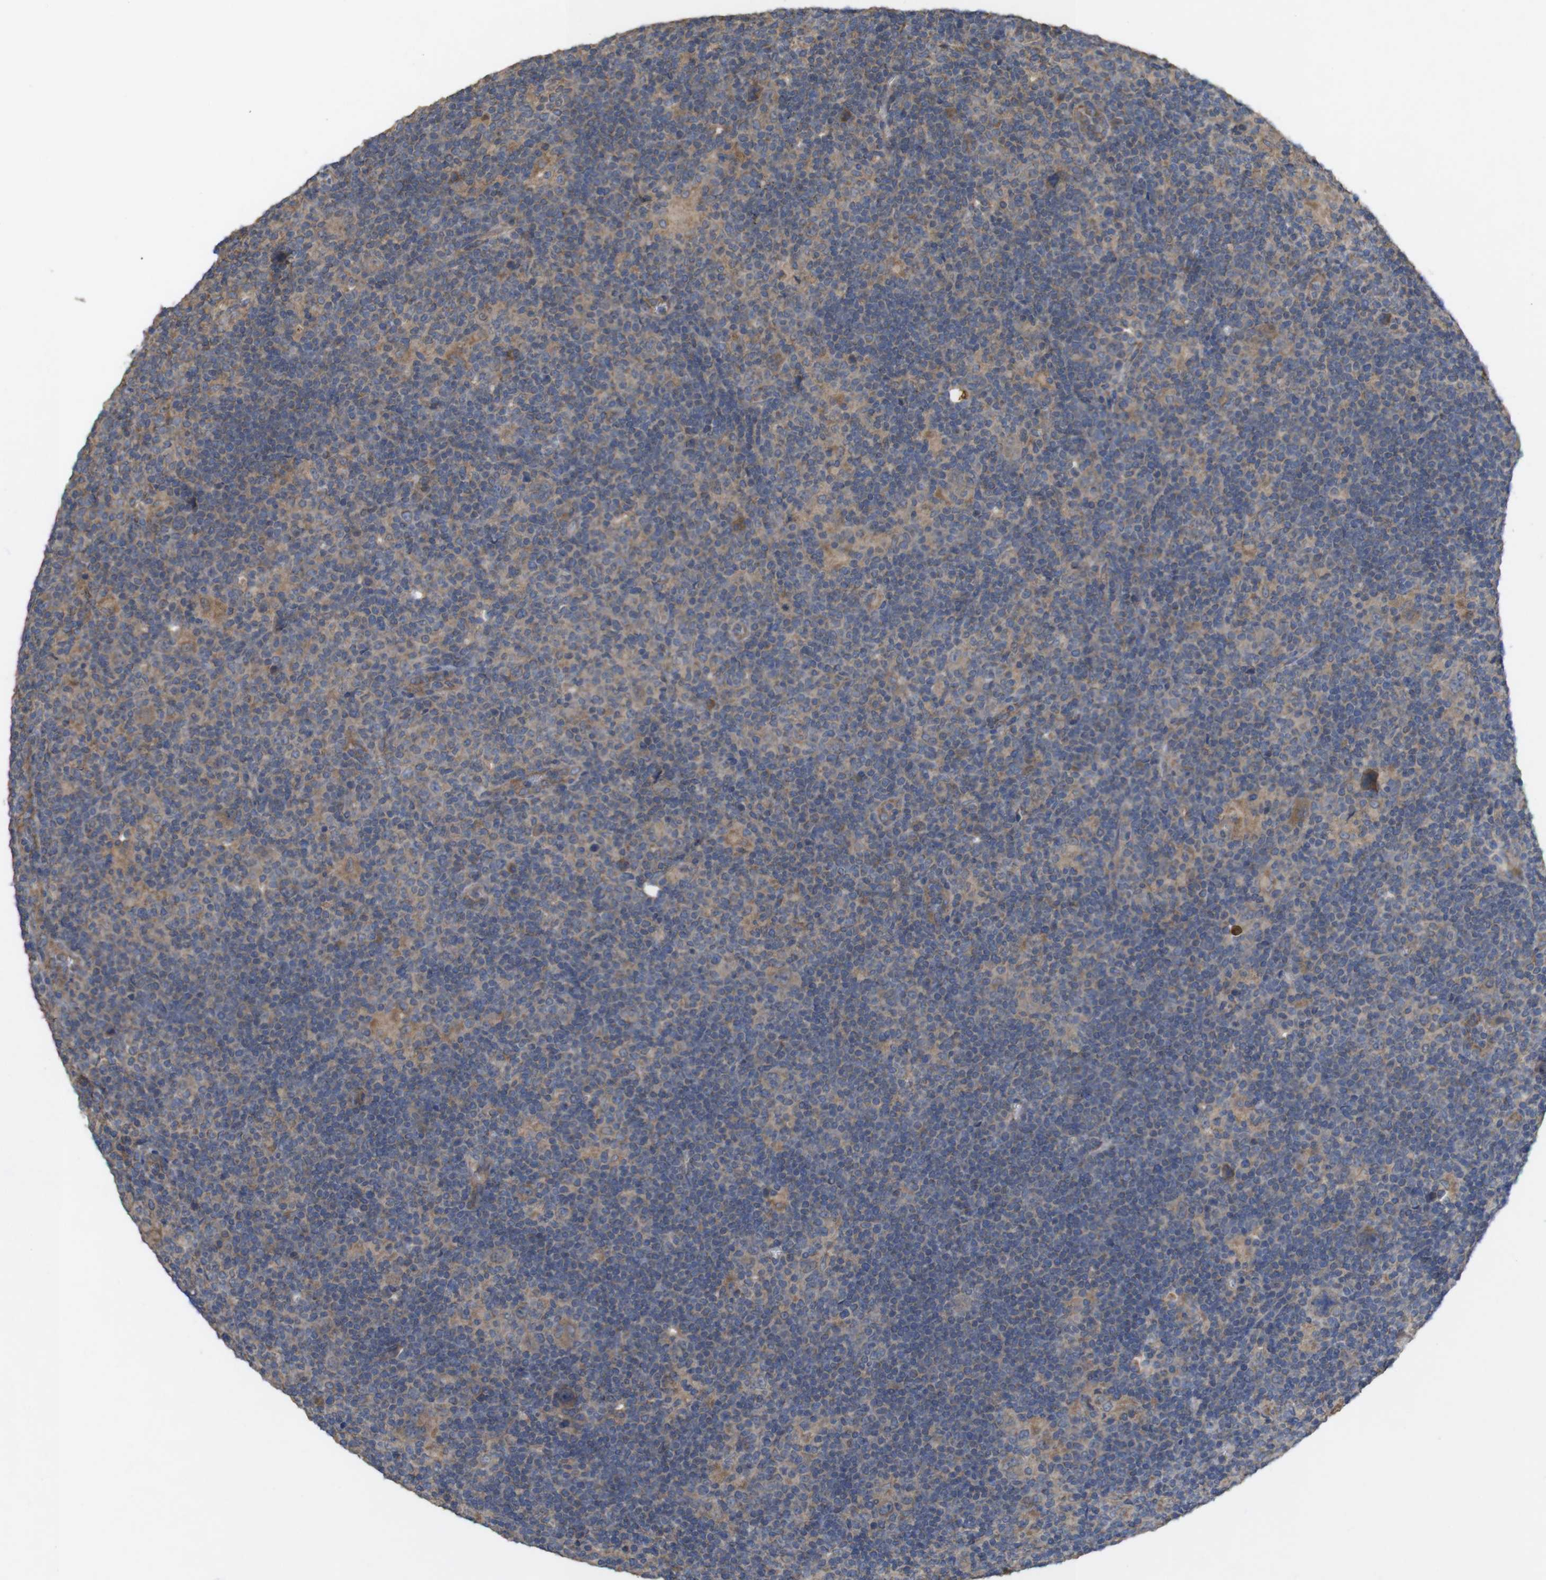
{"staining": {"intensity": "moderate", "quantity": ">75%", "location": "cytoplasmic/membranous"}, "tissue": "lymphoma", "cell_type": "Tumor cells", "image_type": "cancer", "snomed": [{"axis": "morphology", "description": "Hodgkin's disease, NOS"}, {"axis": "topography", "description": "Lymph node"}], "caption": "IHC histopathology image of neoplastic tissue: Hodgkin's disease stained using IHC displays medium levels of moderate protein expression localized specifically in the cytoplasmic/membranous of tumor cells, appearing as a cytoplasmic/membranous brown color.", "gene": "KCNS3", "patient": {"sex": "female", "age": 57}}